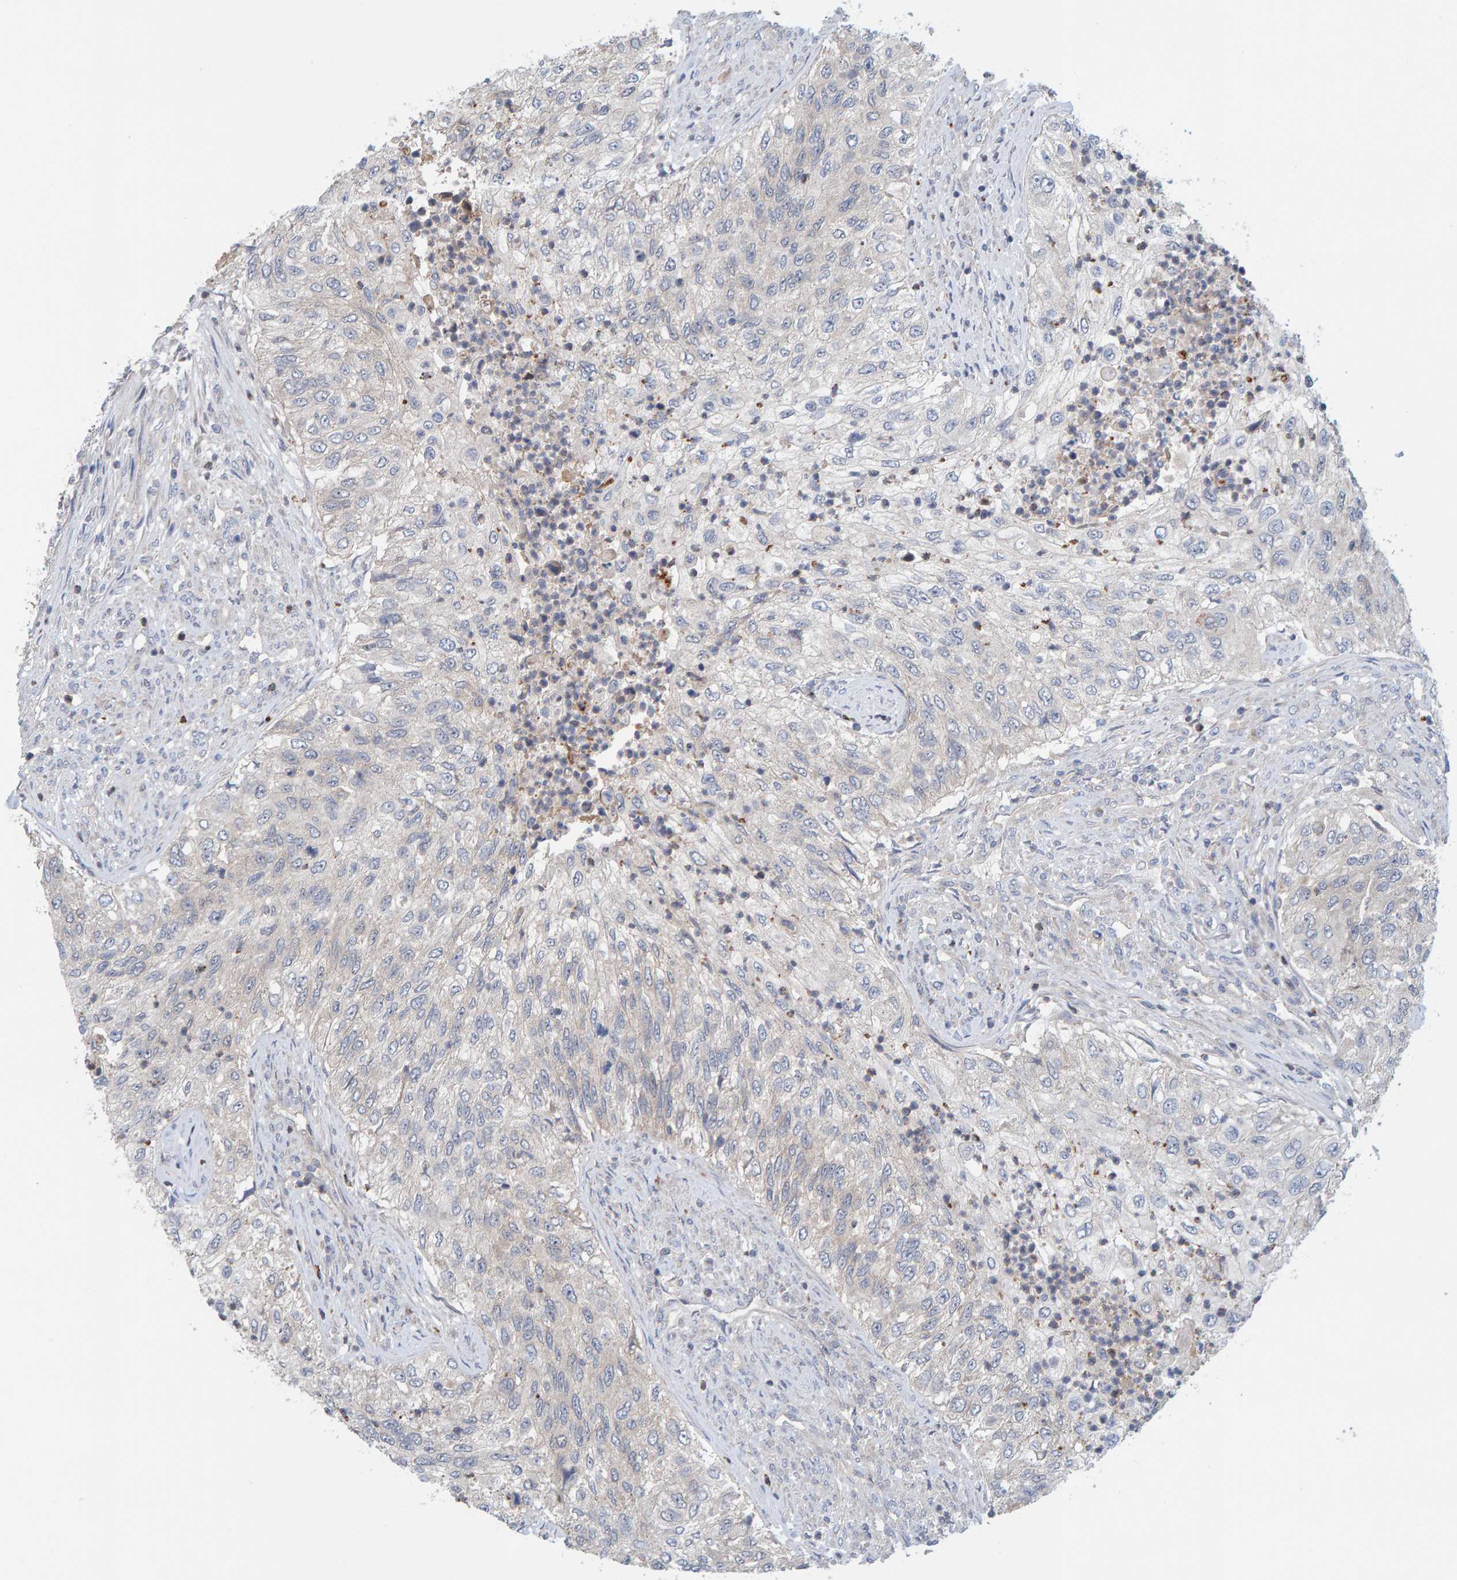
{"staining": {"intensity": "negative", "quantity": "none", "location": "none"}, "tissue": "urothelial cancer", "cell_type": "Tumor cells", "image_type": "cancer", "snomed": [{"axis": "morphology", "description": "Urothelial carcinoma, High grade"}, {"axis": "topography", "description": "Urinary bladder"}], "caption": "This is a micrograph of immunohistochemistry (IHC) staining of high-grade urothelial carcinoma, which shows no staining in tumor cells.", "gene": "TATDN1", "patient": {"sex": "female", "age": 60}}